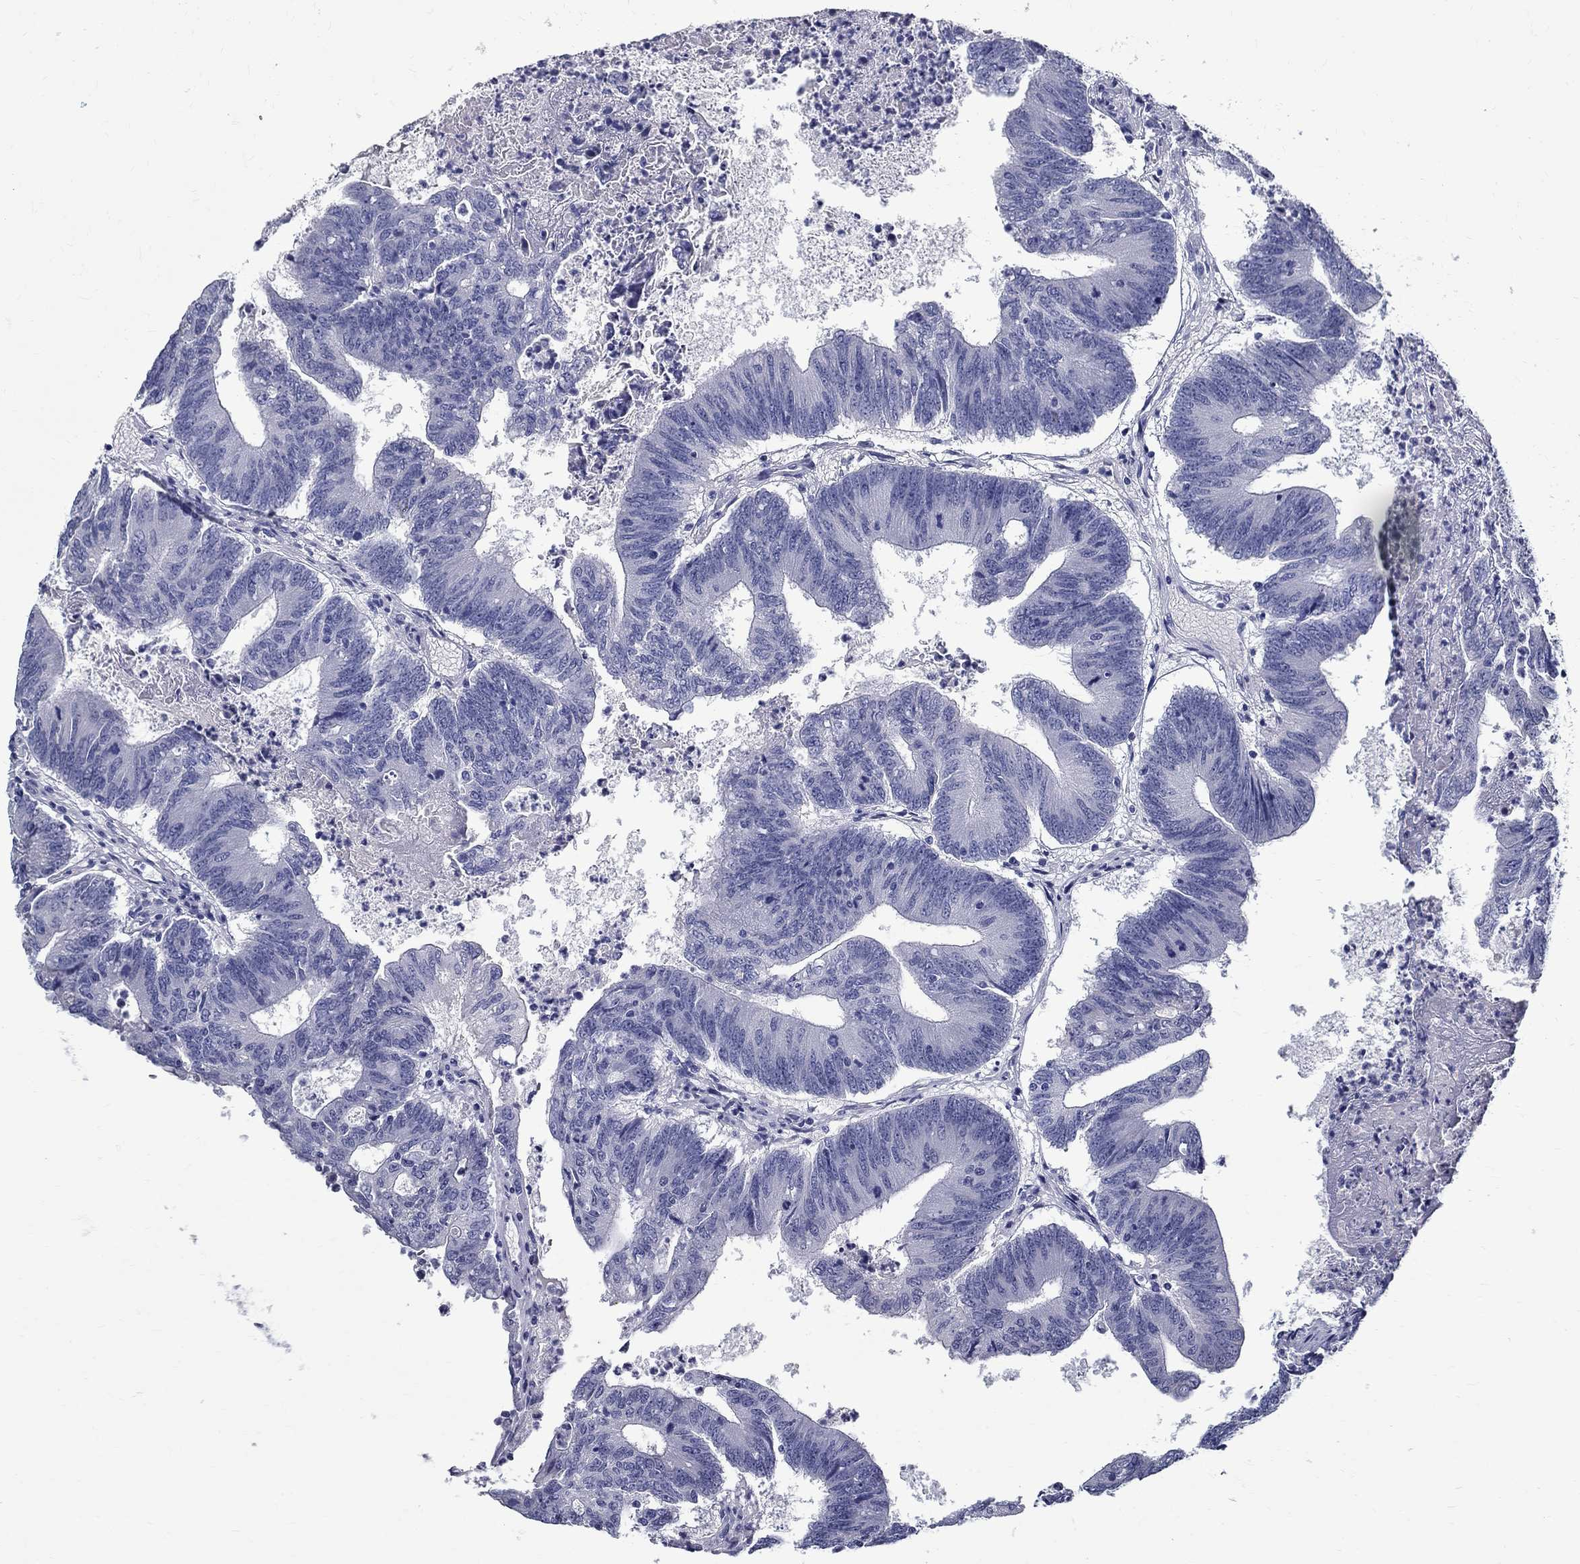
{"staining": {"intensity": "negative", "quantity": "none", "location": "none"}, "tissue": "colorectal cancer", "cell_type": "Tumor cells", "image_type": "cancer", "snomed": [{"axis": "morphology", "description": "Adenocarcinoma, NOS"}, {"axis": "topography", "description": "Colon"}], "caption": "Tumor cells show no significant expression in colorectal cancer.", "gene": "TGM4", "patient": {"sex": "female", "age": 70}}